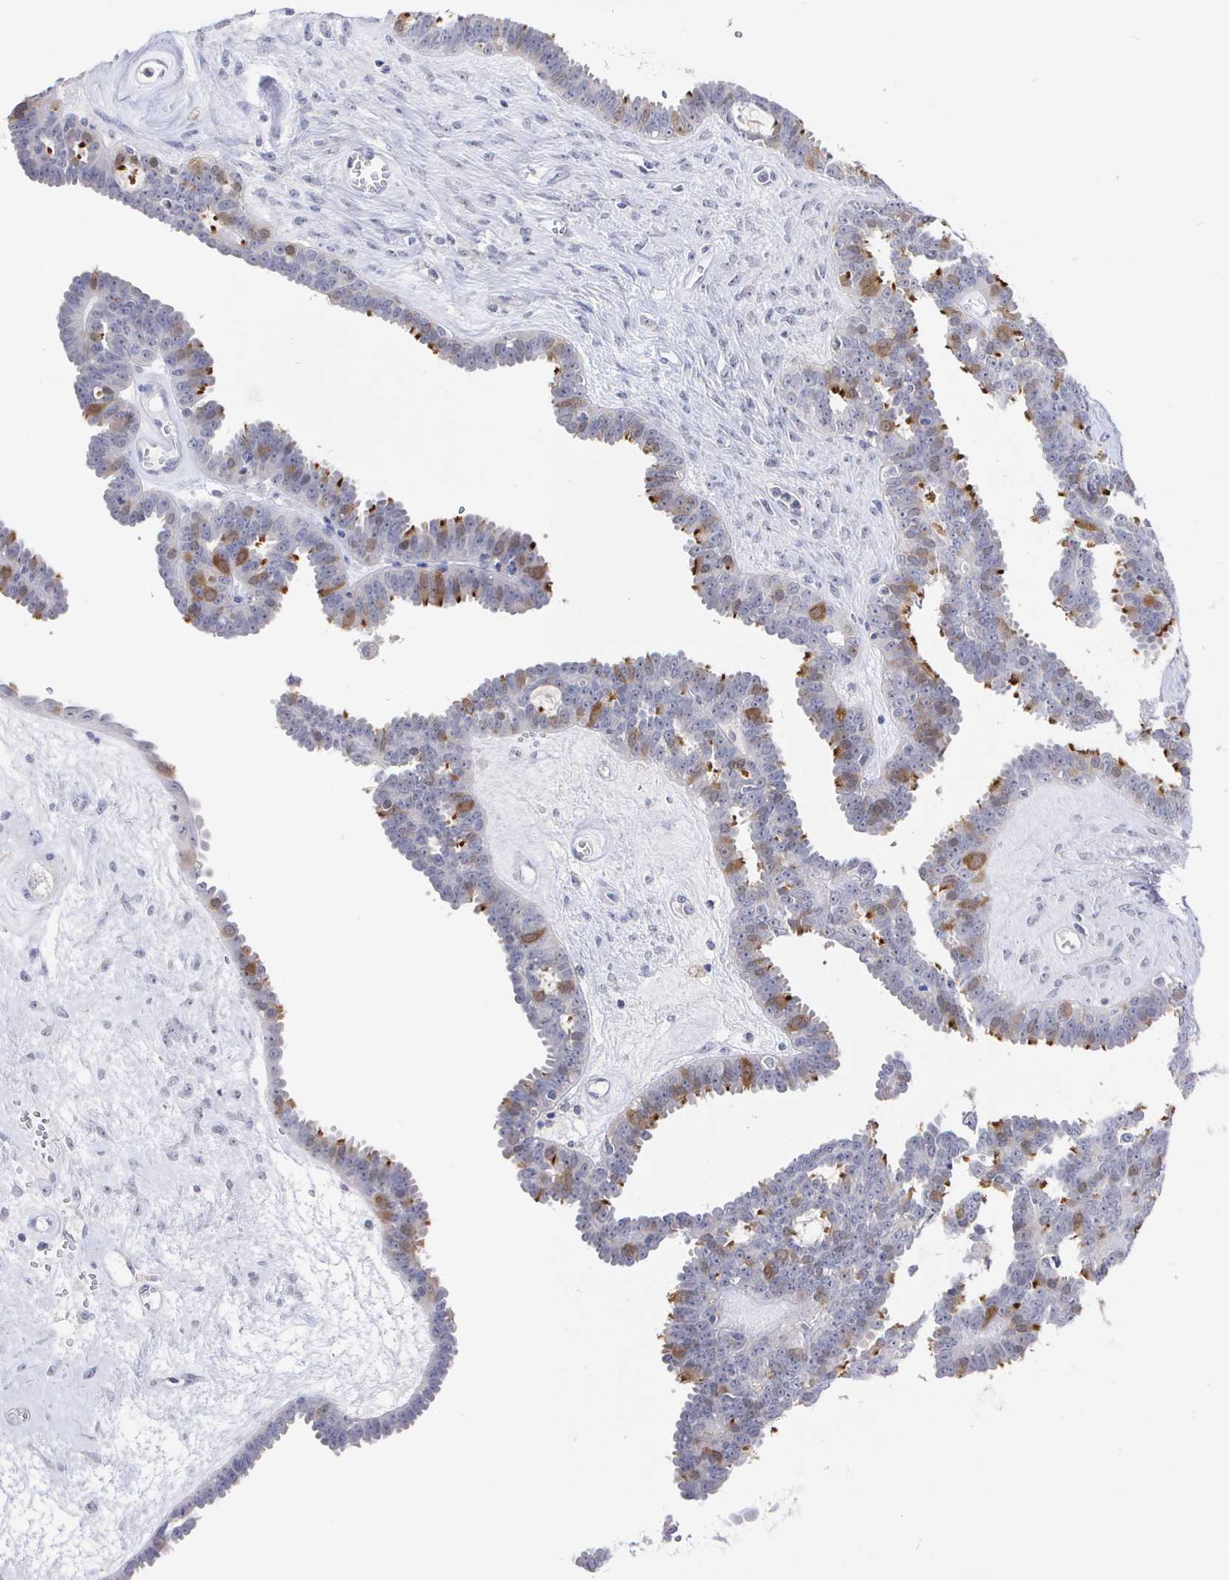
{"staining": {"intensity": "strong", "quantity": "<25%", "location": "cytoplasmic/membranous"}, "tissue": "ovarian cancer", "cell_type": "Tumor cells", "image_type": "cancer", "snomed": [{"axis": "morphology", "description": "Cystadenocarcinoma, serous, NOS"}, {"axis": "topography", "description": "Ovary"}], "caption": "High-magnification brightfield microscopy of ovarian cancer (serous cystadenocarcinoma) stained with DAB (3,3'-diaminobenzidine) (brown) and counterstained with hematoxylin (blue). tumor cells exhibit strong cytoplasmic/membranous expression is present in about<25% of cells. (DAB (3,3'-diaminobenzidine) IHC, brown staining for protein, blue staining for nuclei).", "gene": "LRRC23", "patient": {"sex": "female", "age": 71}}